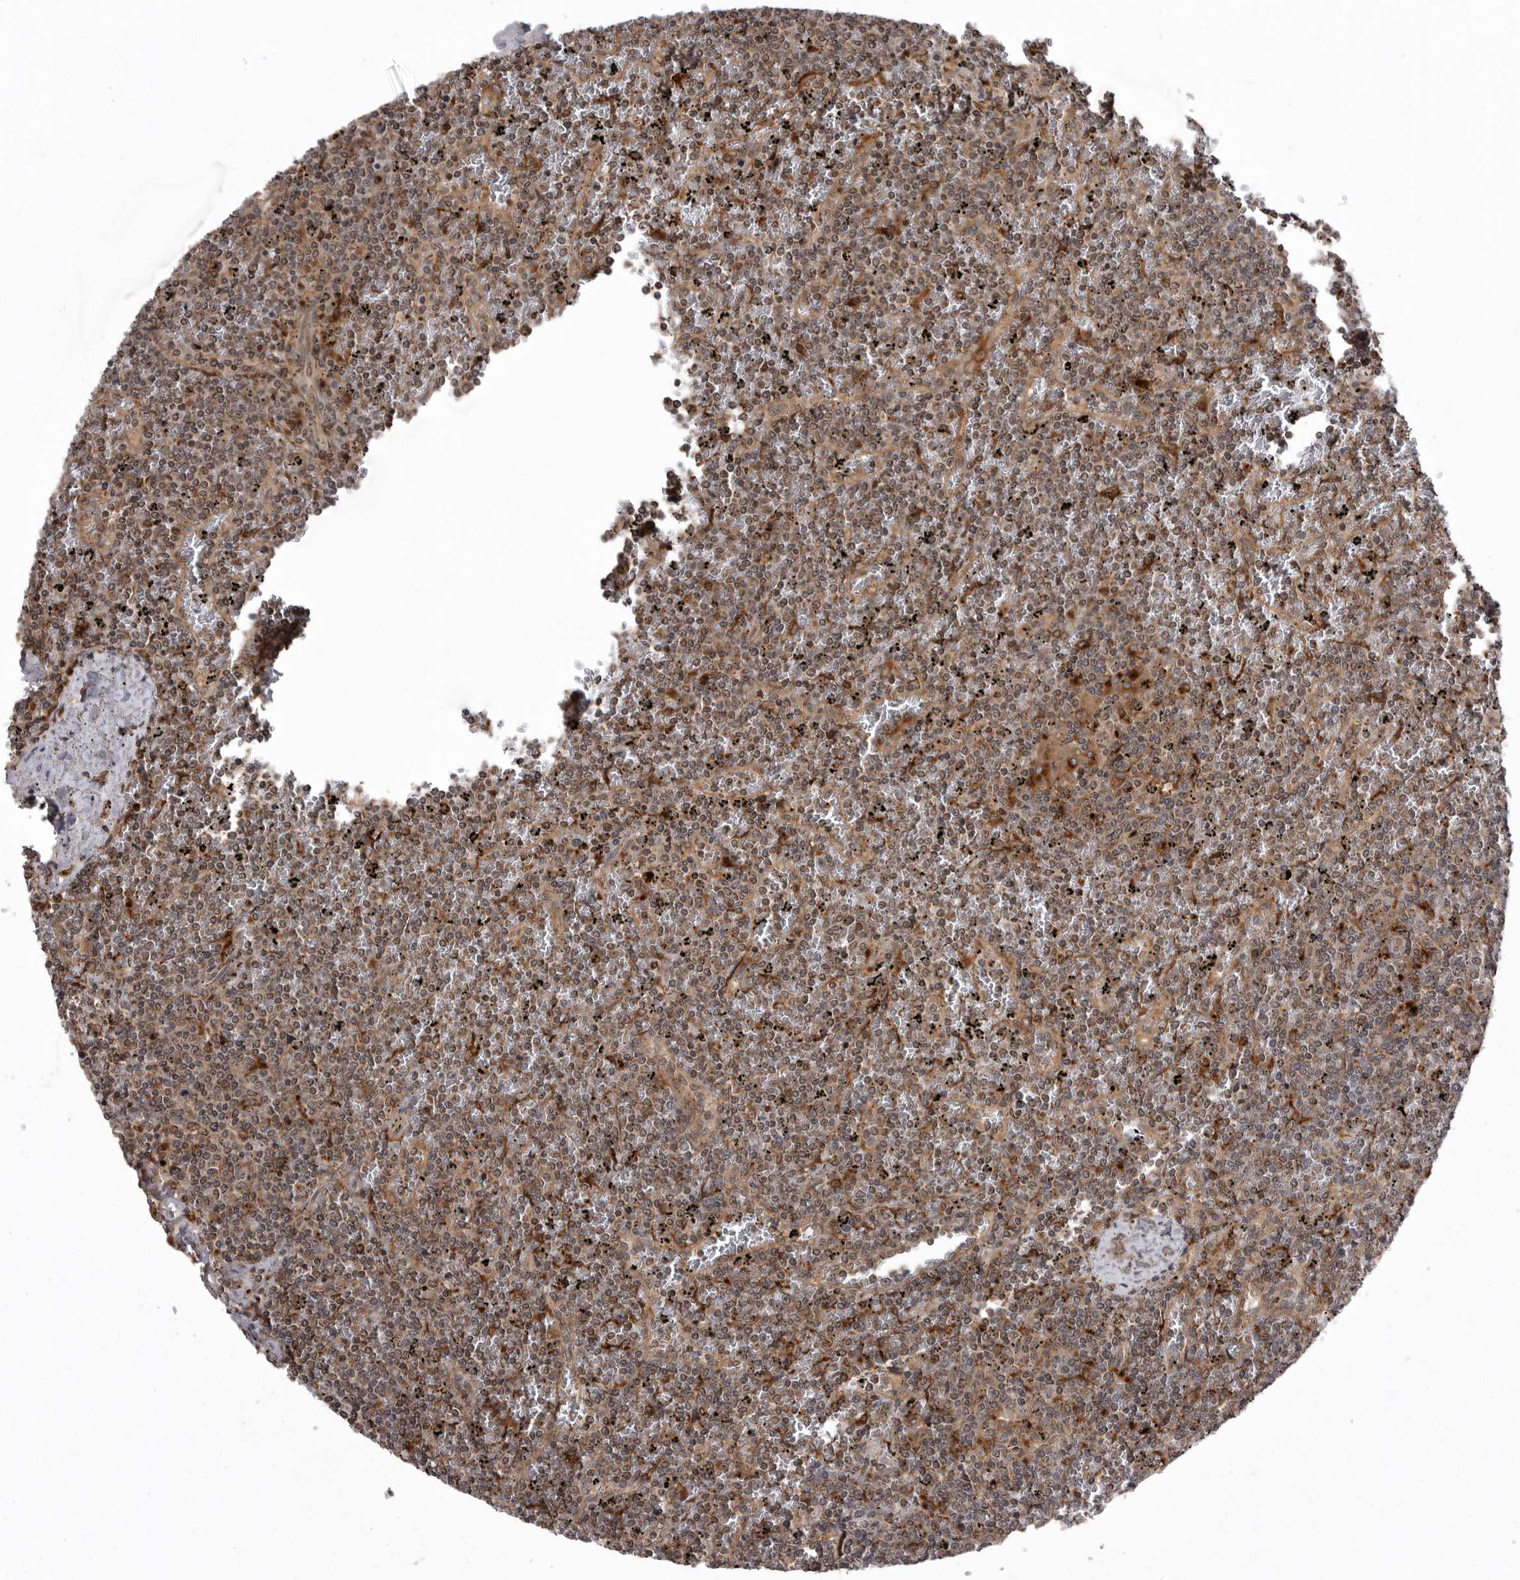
{"staining": {"intensity": "weak", "quantity": ">75%", "location": "nuclear"}, "tissue": "lymphoma", "cell_type": "Tumor cells", "image_type": "cancer", "snomed": [{"axis": "morphology", "description": "Malignant lymphoma, non-Hodgkin's type, Low grade"}, {"axis": "topography", "description": "Spleen"}], "caption": "Immunohistochemistry photomicrograph of human lymphoma stained for a protein (brown), which demonstrates low levels of weak nuclear expression in about >75% of tumor cells.", "gene": "AOAH", "patient": {"sex": "female", "age": 19}}